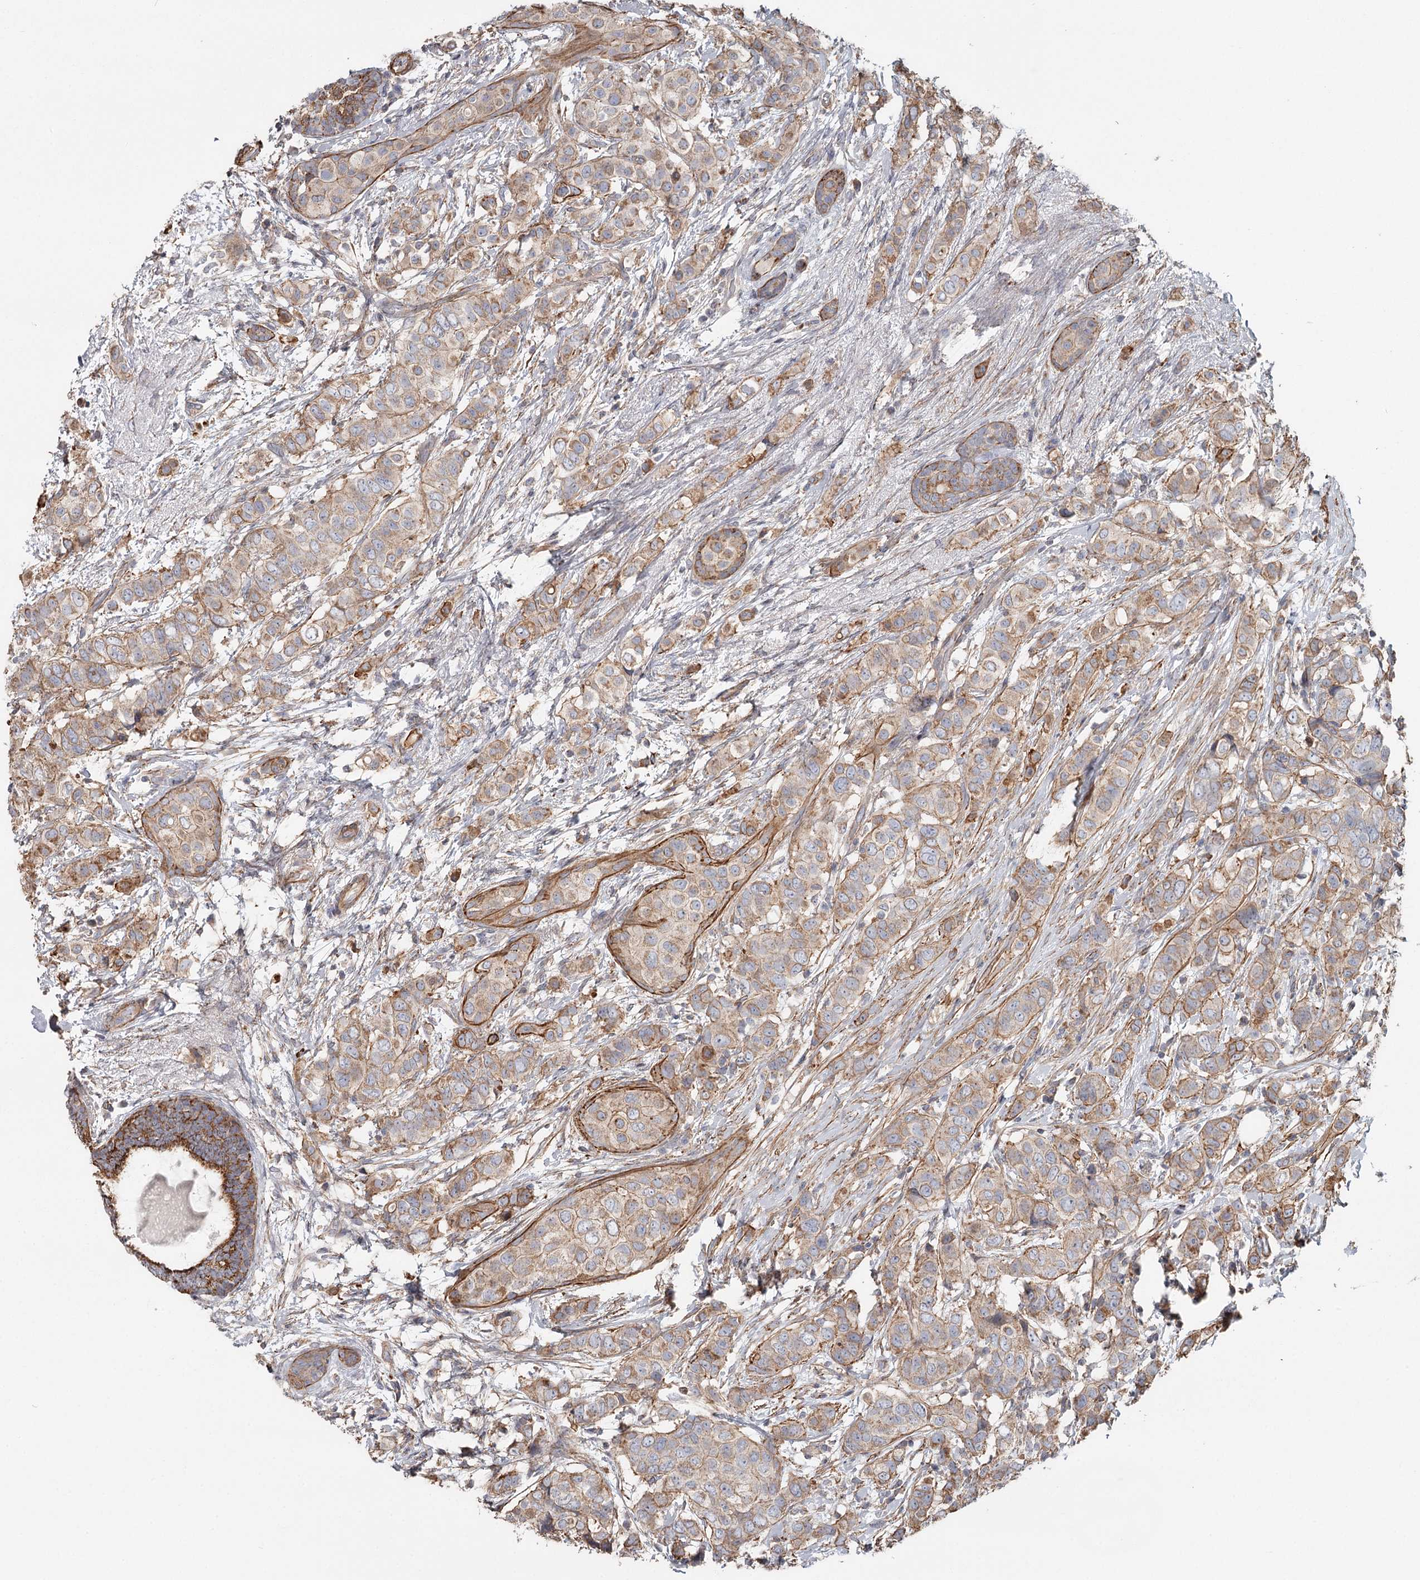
{"staining": {"intensity": "moderate", "quantity": ">75%", "location": "cytoplasmic/membranous"}, "tissue": "breast cancer", "cell_type": "Tumor cells", "image_type": "cancer", "snomed": [{"axis": "morphology", "description": "Lobular carcinoma"}, {"axis": "topography", "description": "Breast"}], "caption": "A photomicrograph showing moderate cytoplasmic/membranous expression in about >75% of tumor cells in breast lobular carcinoma, as visualized by brown immunohistochemical staining.", "gene": "DHRS9", "patient": {"sex": "female", "age": 51}}